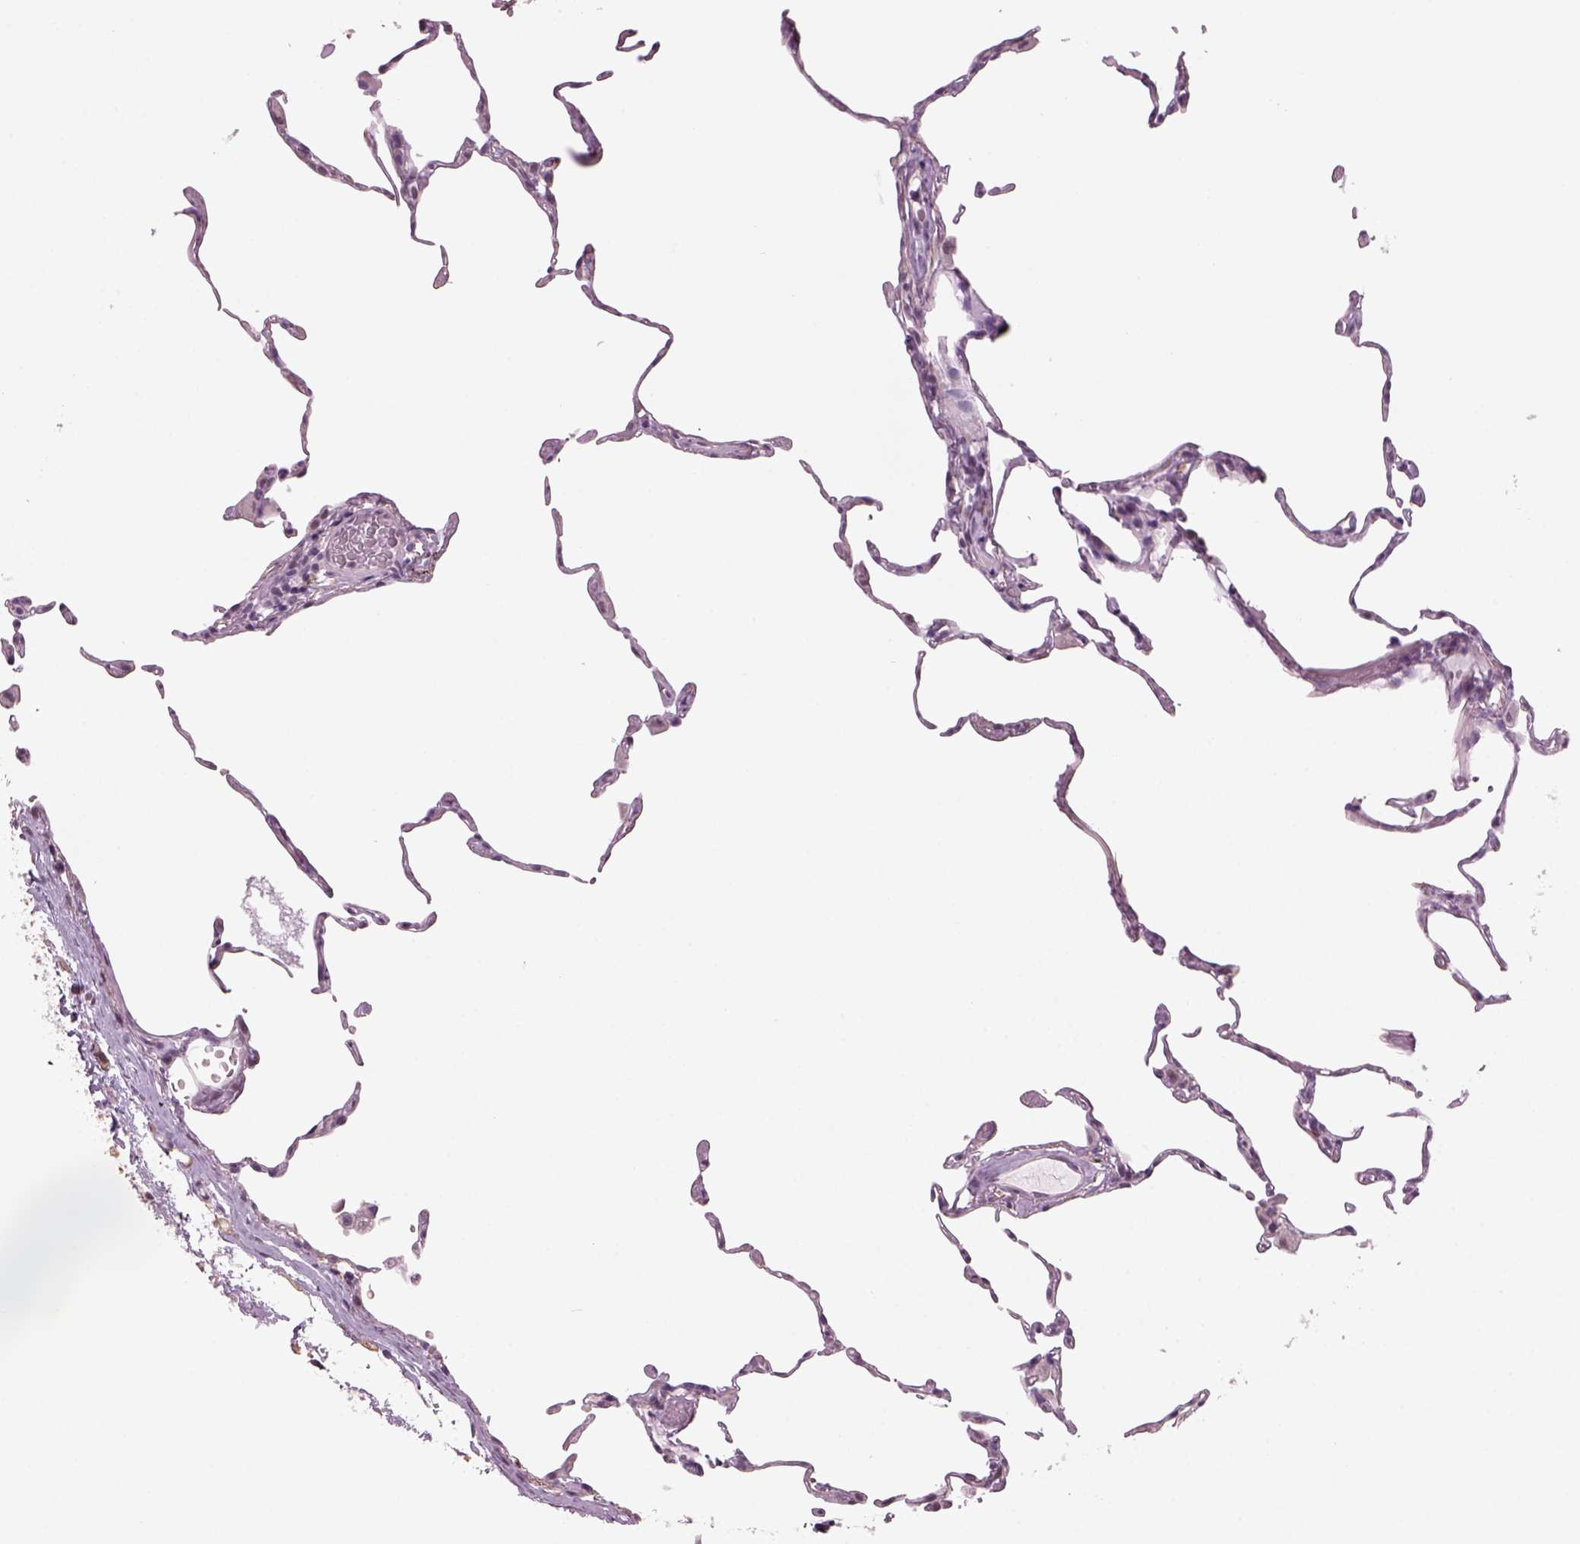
{"staining": {"intensity": "negative", "quantity": "none", "location": "none"}, "tissue": "lung", "cell_type": "Alveolar cells", "image_type": "normal", "snomed": [{"axis": "morphology", "description": "Normal tissue, NOS"}, {"axis": "topography", "description": "Lung"}], "caption": "High power microscopy image of an immunohistochemistry (IHC) histopathology image of normal lung, revealing no significant positivity in alveolar cells.", "gene": "NAT8B", "patient": {"sex": "female", "age": 57}}